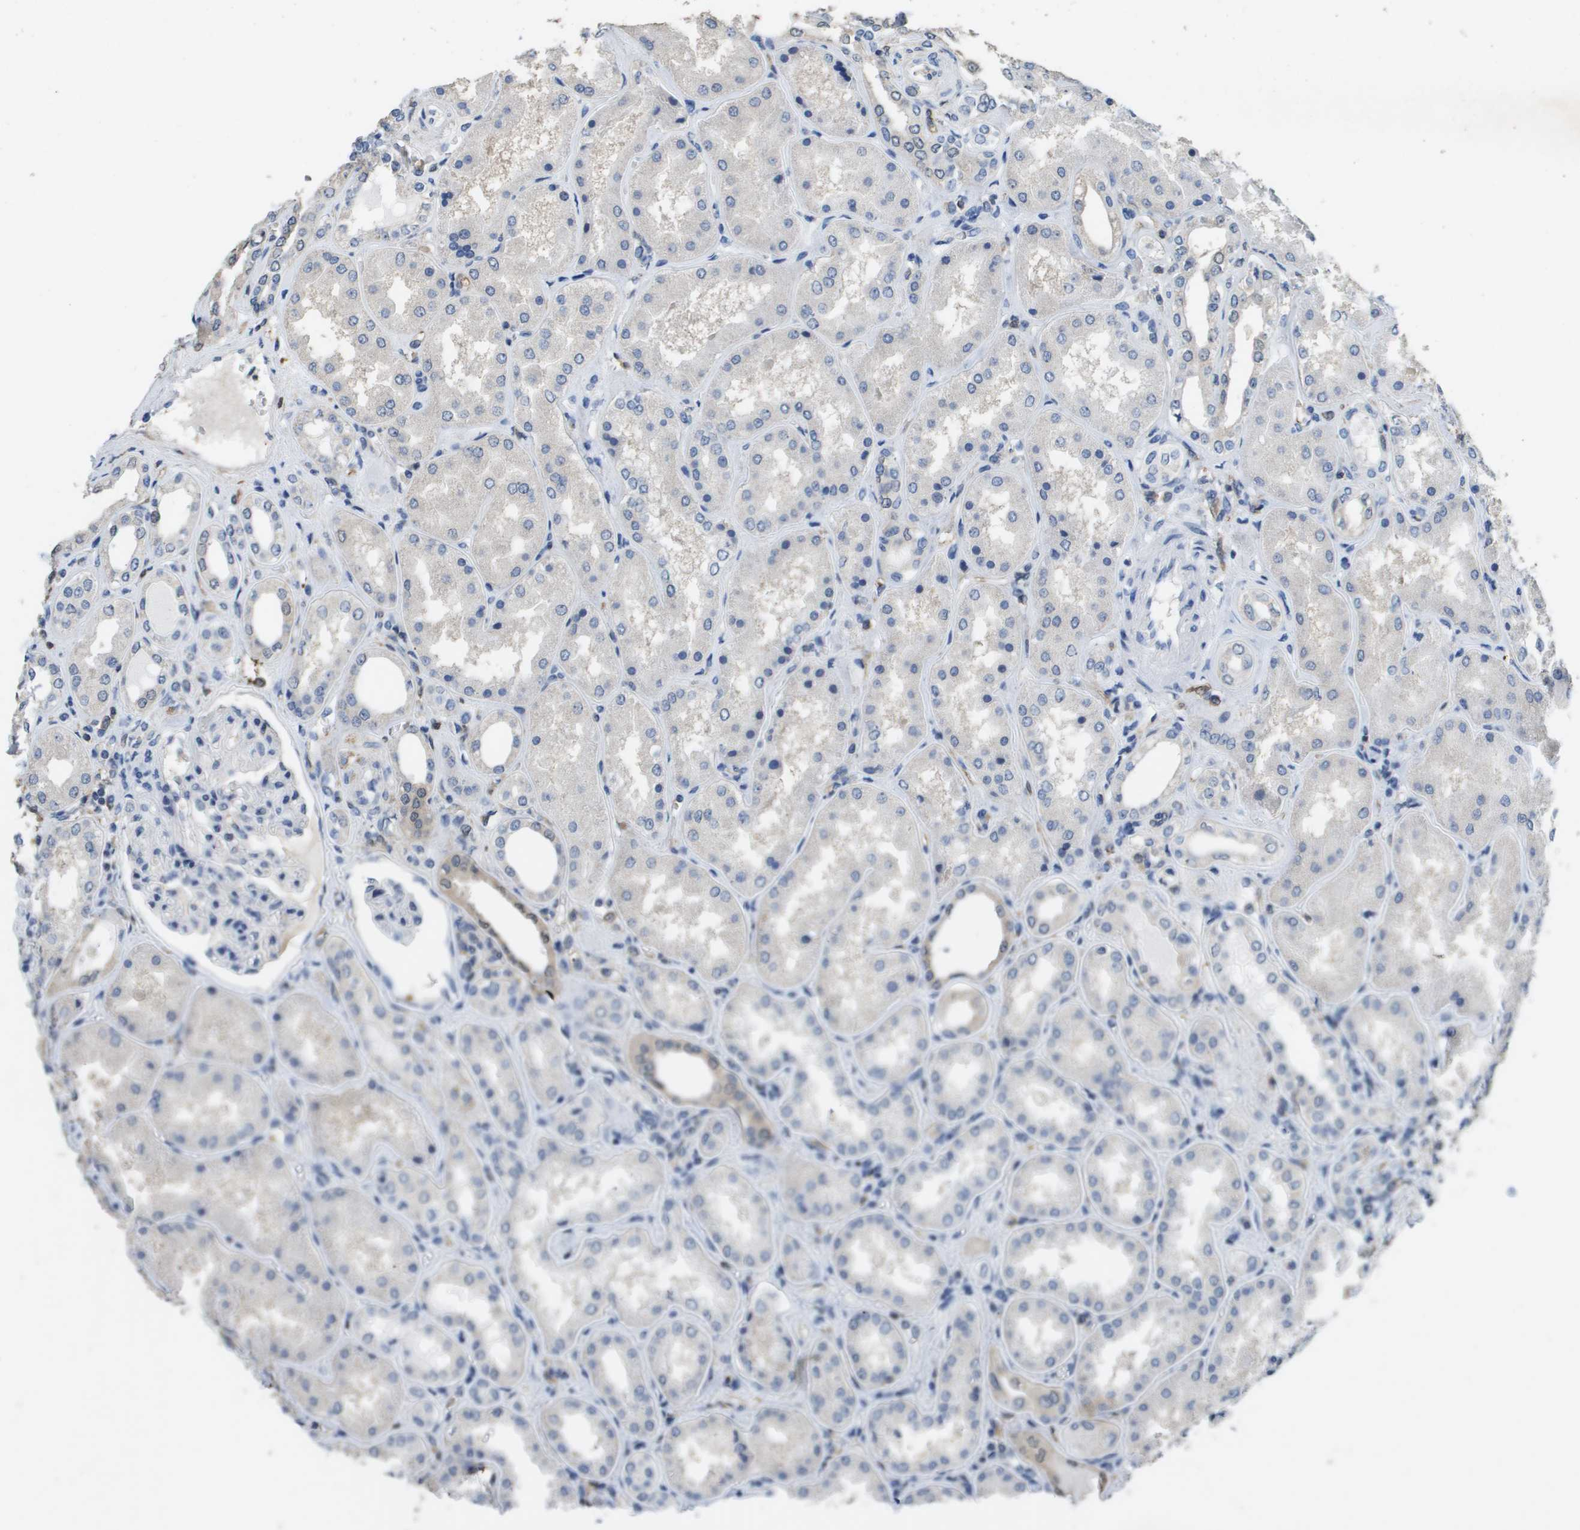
{"staining": {"intensity": "negative", "quantity": "none", "location": "none"}, "tissue": "kidney", "cell_type": "Cells in glomeruli", "image_type": "normal", "snomed": [{"axis": "morphology", "description": "Normal tissue, NOS"}, {"axis": "topography", "description": "Kidney"}], "caption": "Immunohistochemical staining of benign kidney shows no significant staining in cells in glomeruli.", "gene": "FABP5", "patient": {"sex": "female", "age": 56}}